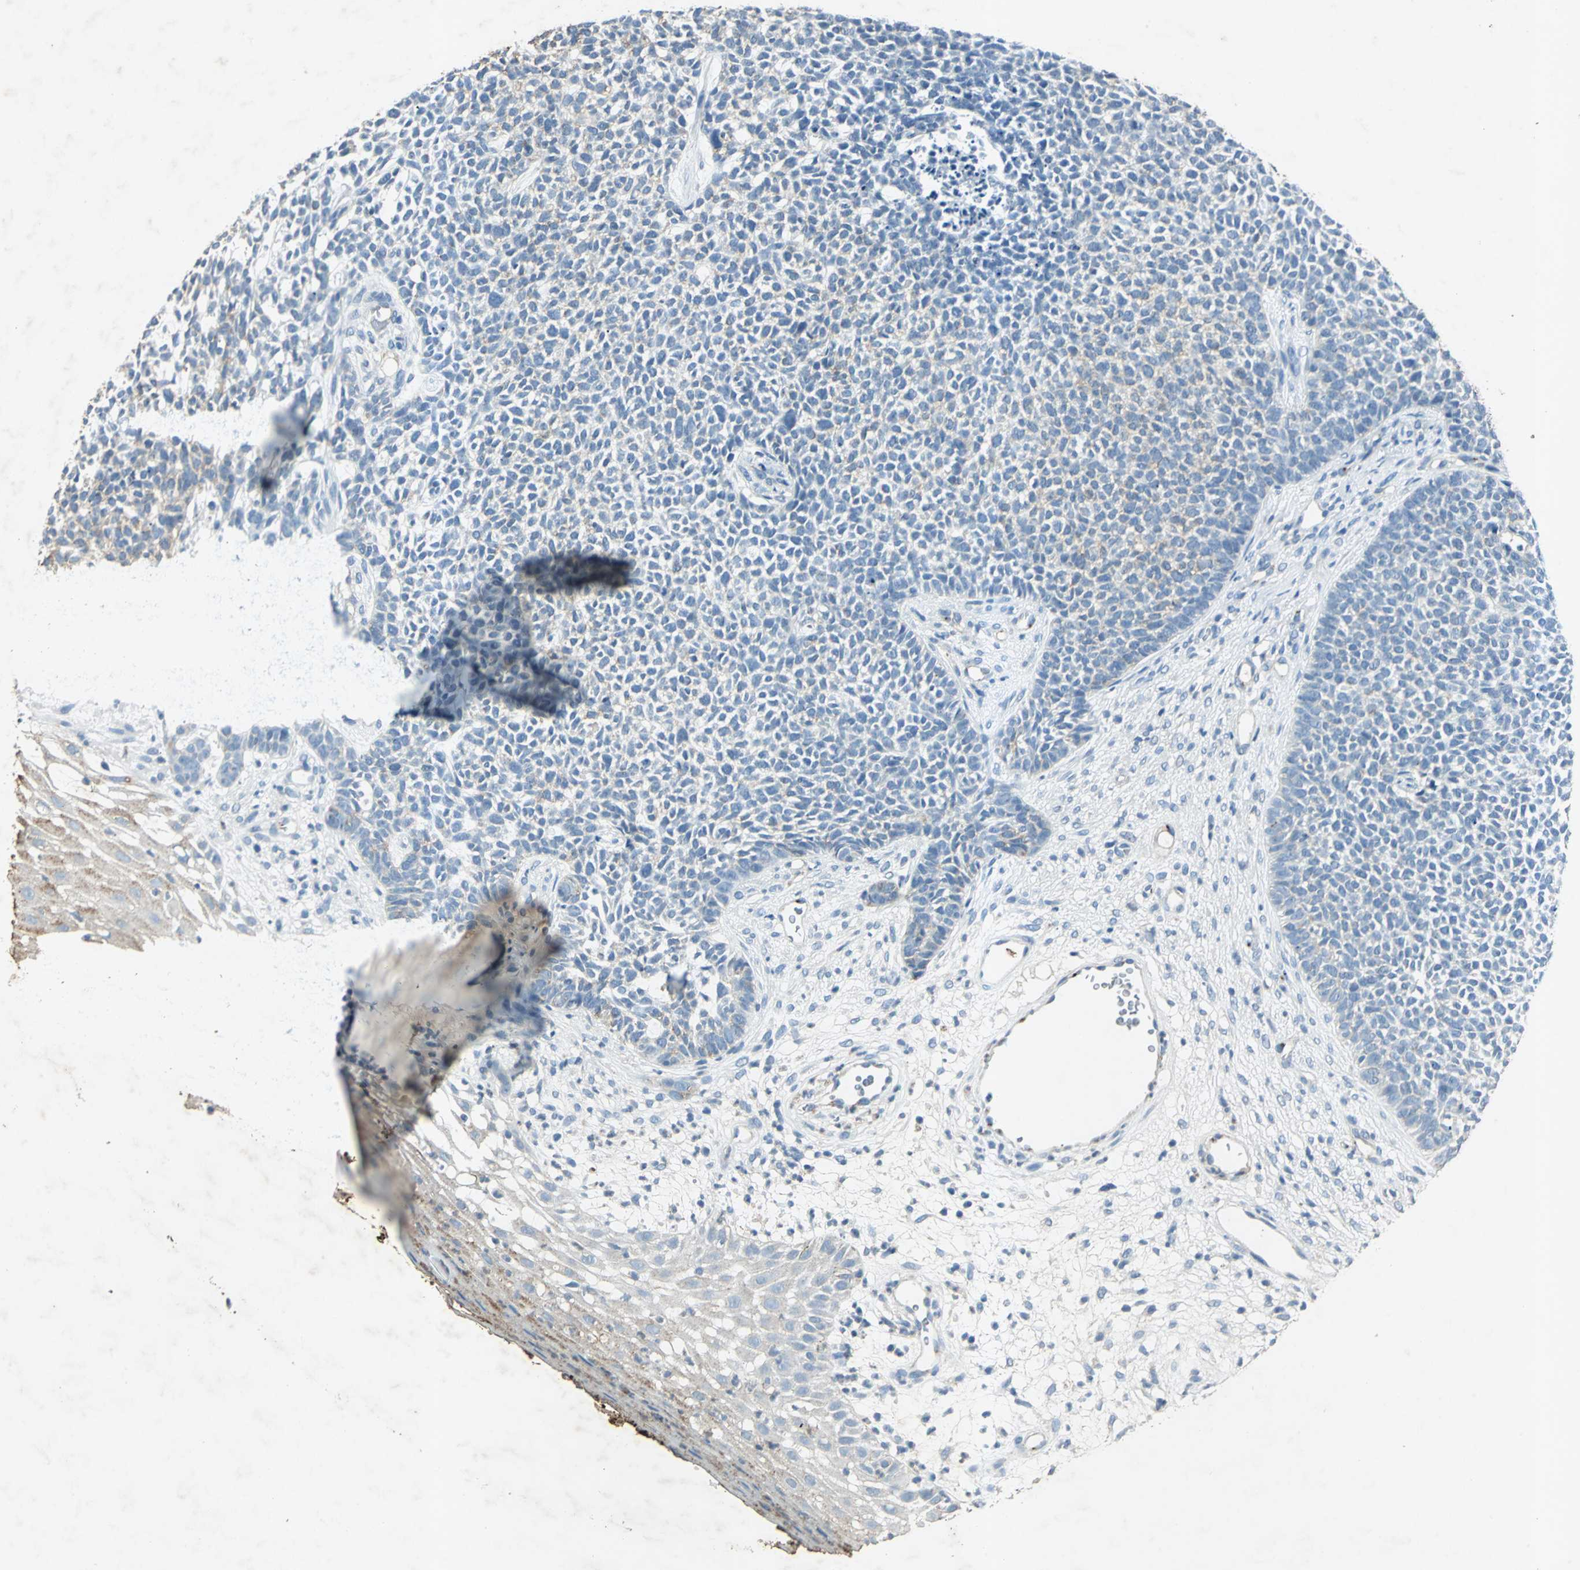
{"staining": {"intensity": "negative", "quantity": "none", "location": "none"}, "tissue": "skin cancer", "cell_type": "Tumor cells", "image_type": "cancer", "snomed": [{"axis": "morphology", "description": "Basal cell carcinoma"}, {"axis": "topography", "description": "Skin"}], "caption": "Basal cell carcinoma (skin) stained for a protein using immunohistochemistry (IHC) displays no expression tumor cells.", "gene": "CAMK2B", "patient": {"sex": "female", "age": 84}}